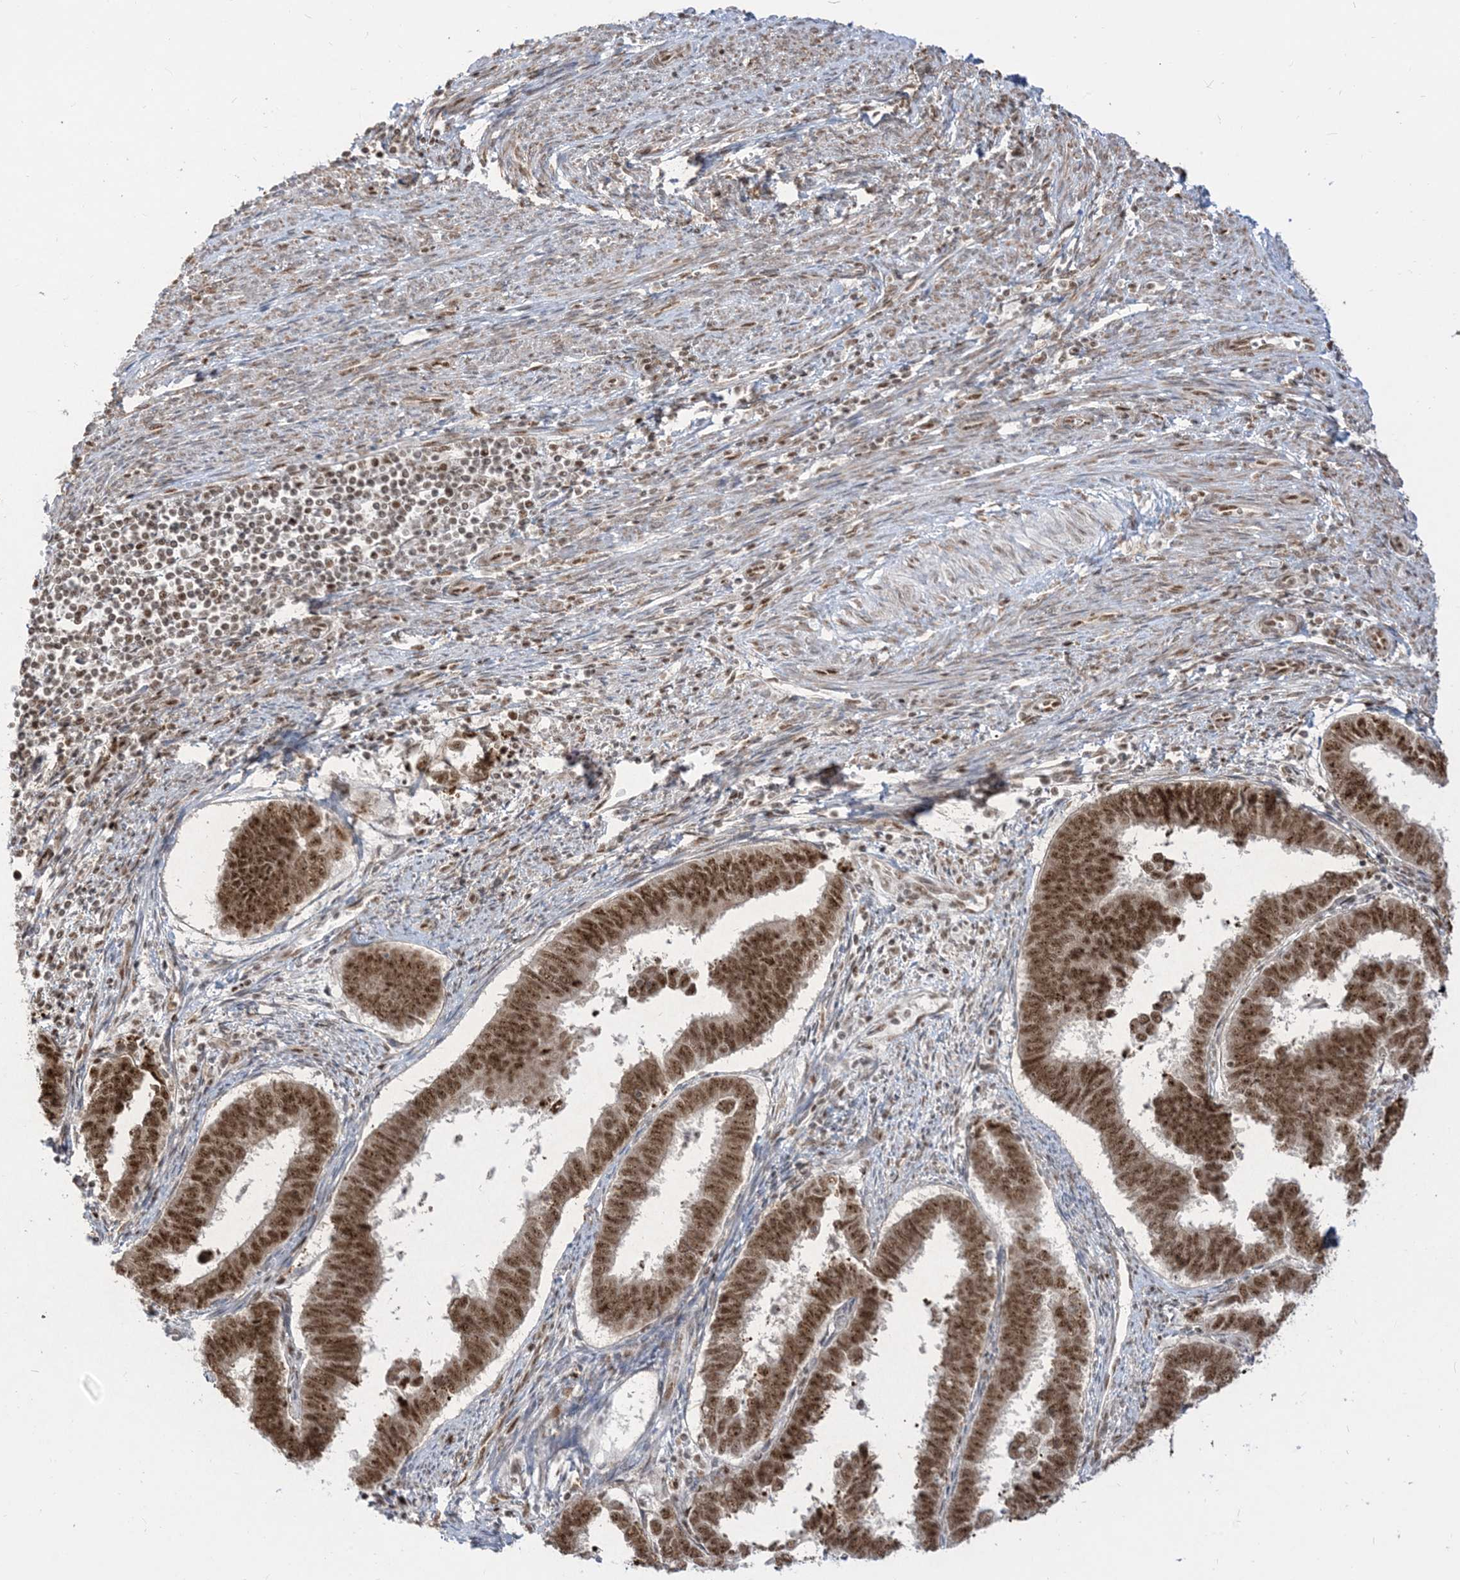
{"staining": {"intensity": "strong", "quantity": ">75%", "location": "nuclear"}, "tissue": "endometrial cancer", "cell_type": "Tumor cells", "image_type": "cancer", "snomed": [{"axis": "morphology", "description": "Adenocarcinoma, NOS"}, {"axis": "topography", "description": "Endometrium"}], "caption": "A histopathology image of endometrial adenocarcinoma stained for a protein shows strong nuclear brown staining in tumor cells.", "gene": "ARGLU1", "patient": {"sex": "female", "age": 75}}